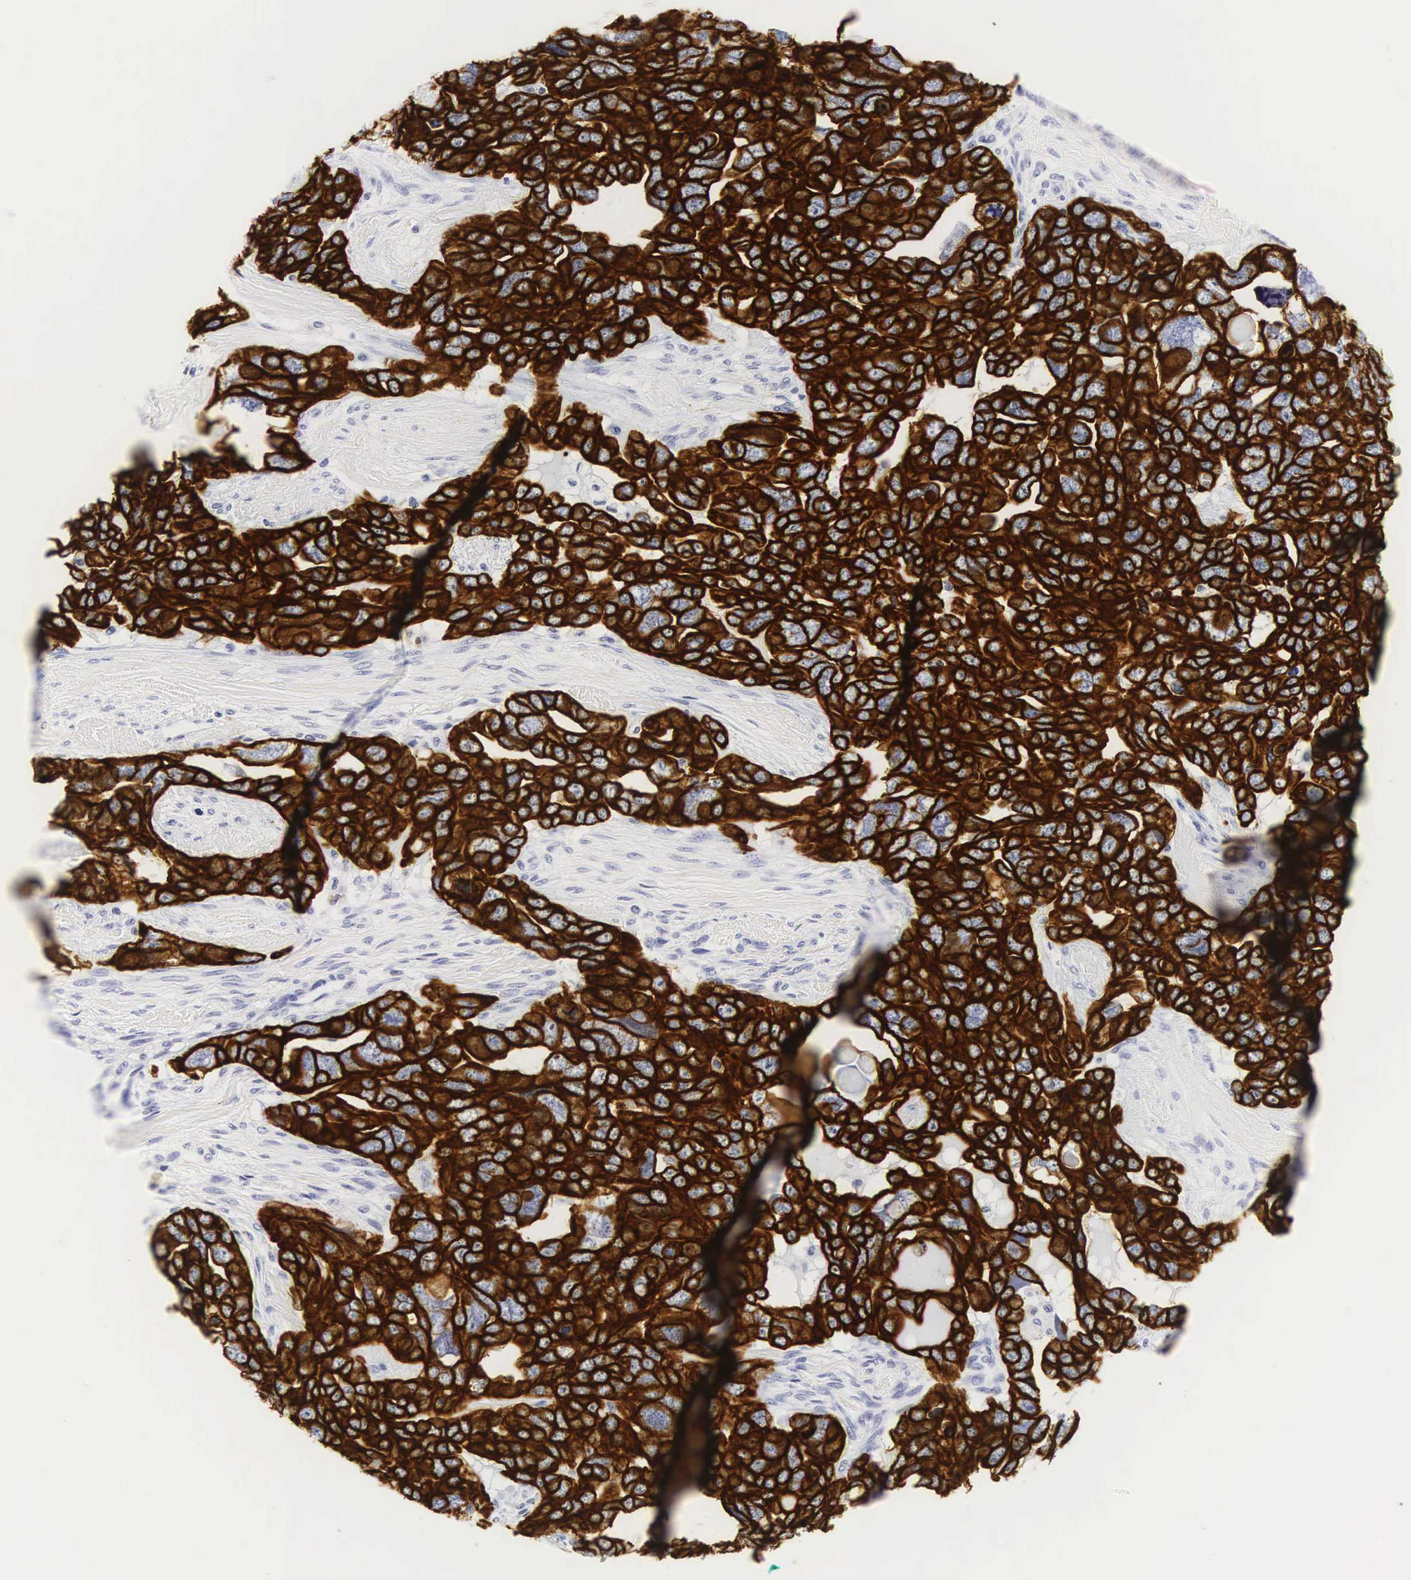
{"staining": {"intensity": "strong", "quantity": ">75%", "location": "cytoplasmic/membranous"}, "tissue": "ovarian cancer", "cell_type": "Tumor cells", "image_type": "cancer", "snomed": [{"axis": "morphology", "description": "Cystadenocarcinoma, serous, NOS"}, {"axis": "topography", "description": "Ovary"}], "caption": "The immunohistochemical stain shows strong cytoplasmic/membranous positivity in tumor cells of serous cystadenocarcinoma (ovarian) tissue. Nuclei are stained in blue.", "gene": "KRT18", "patient": {"sex": "female", "age": 63}}